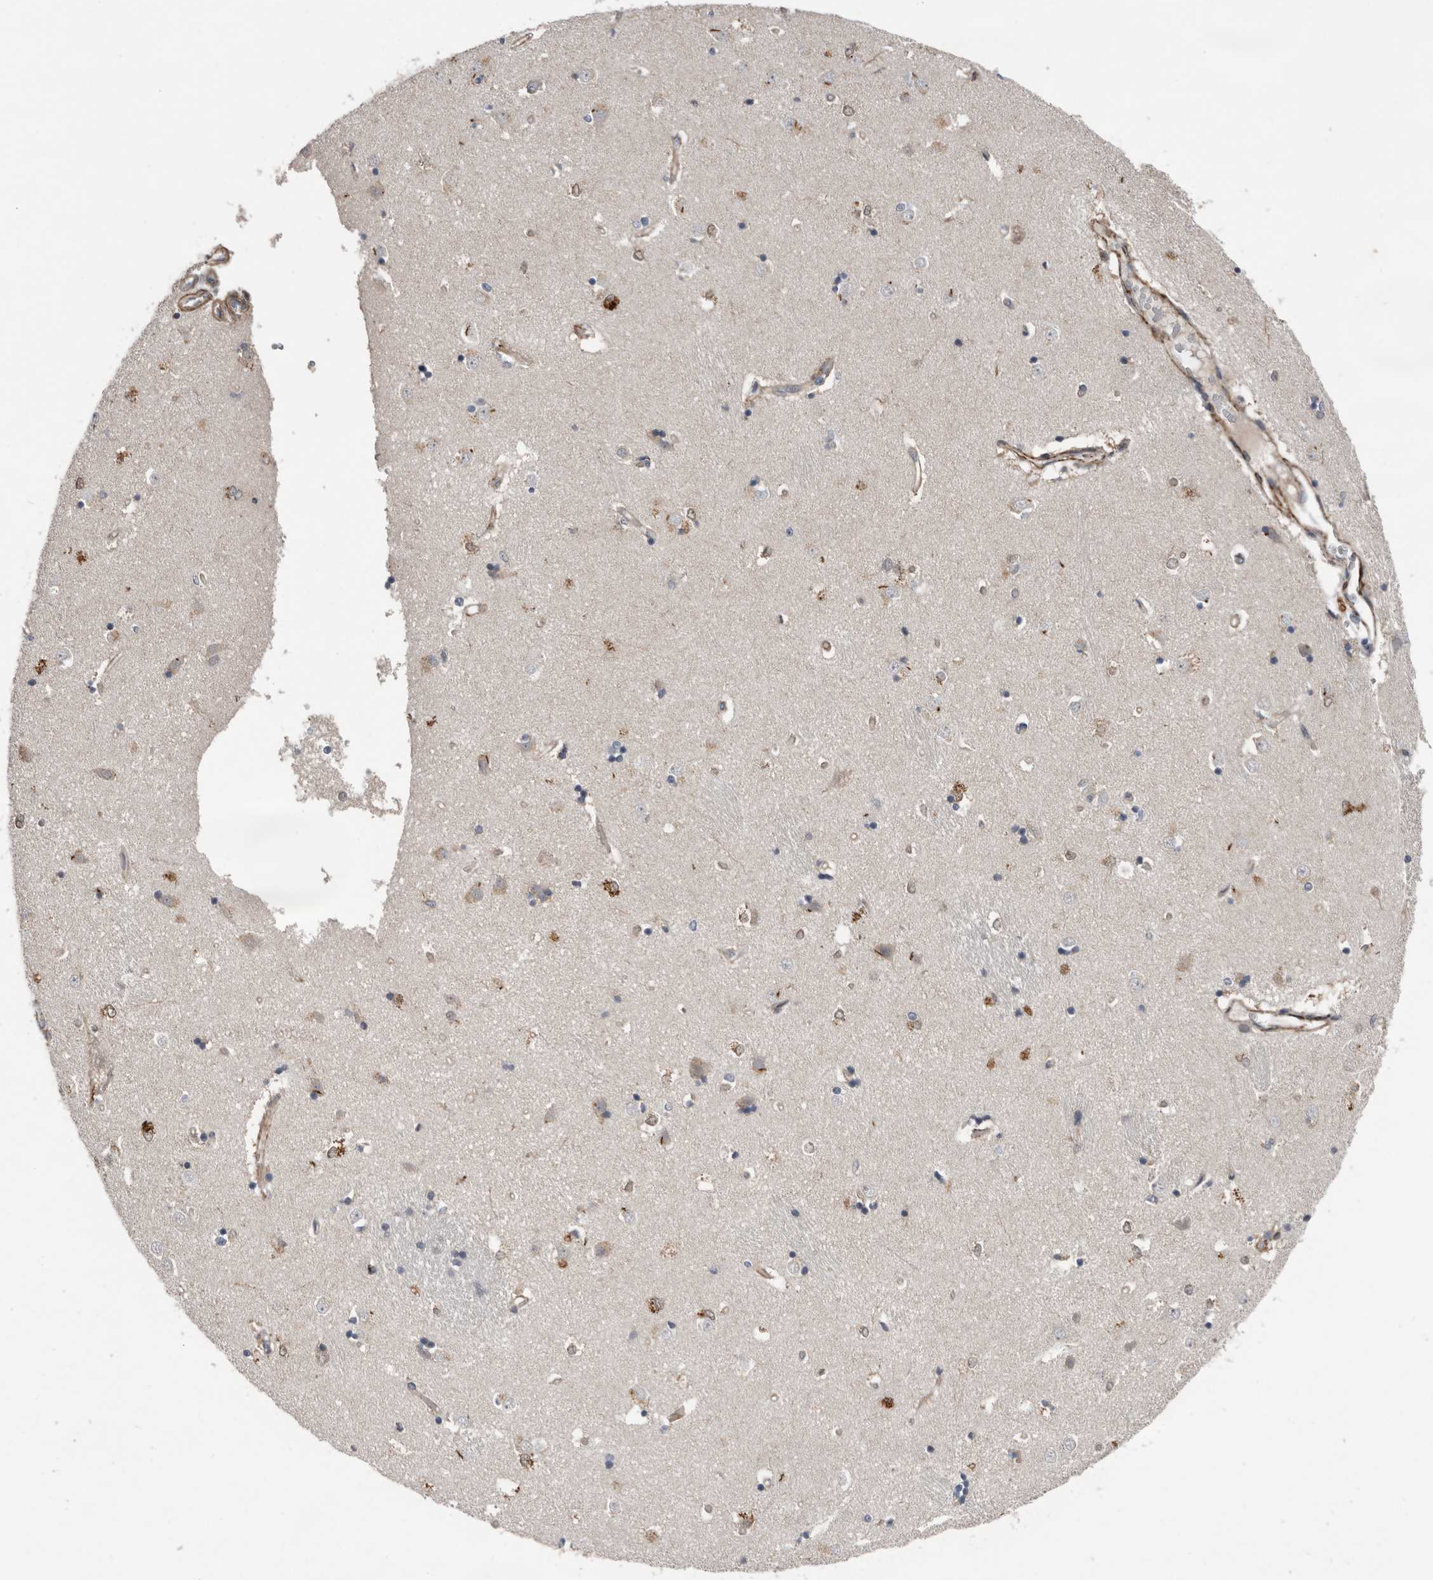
{"staining": {"intensity": "weak", "quantity": "<25%", "location": "cytoplasmic/membranous"}, "tissue": "caudate", "cell_type": "Glial cells", "image_type": "normal", "snomed": [{"axis": "morphology", "description": "Normal tissue, NOS"}, {"axis": "topography", "description": "Lateral ventricle wall"}], "caption": "This is a photomicrograph of immunohistochemistry (IHC) staining of benign caudate, which shows no positivity in glial cells. Nuclei are stained in blue.", "gene": "RANBP17", "patient": {"sex": "male", "age": 45}}